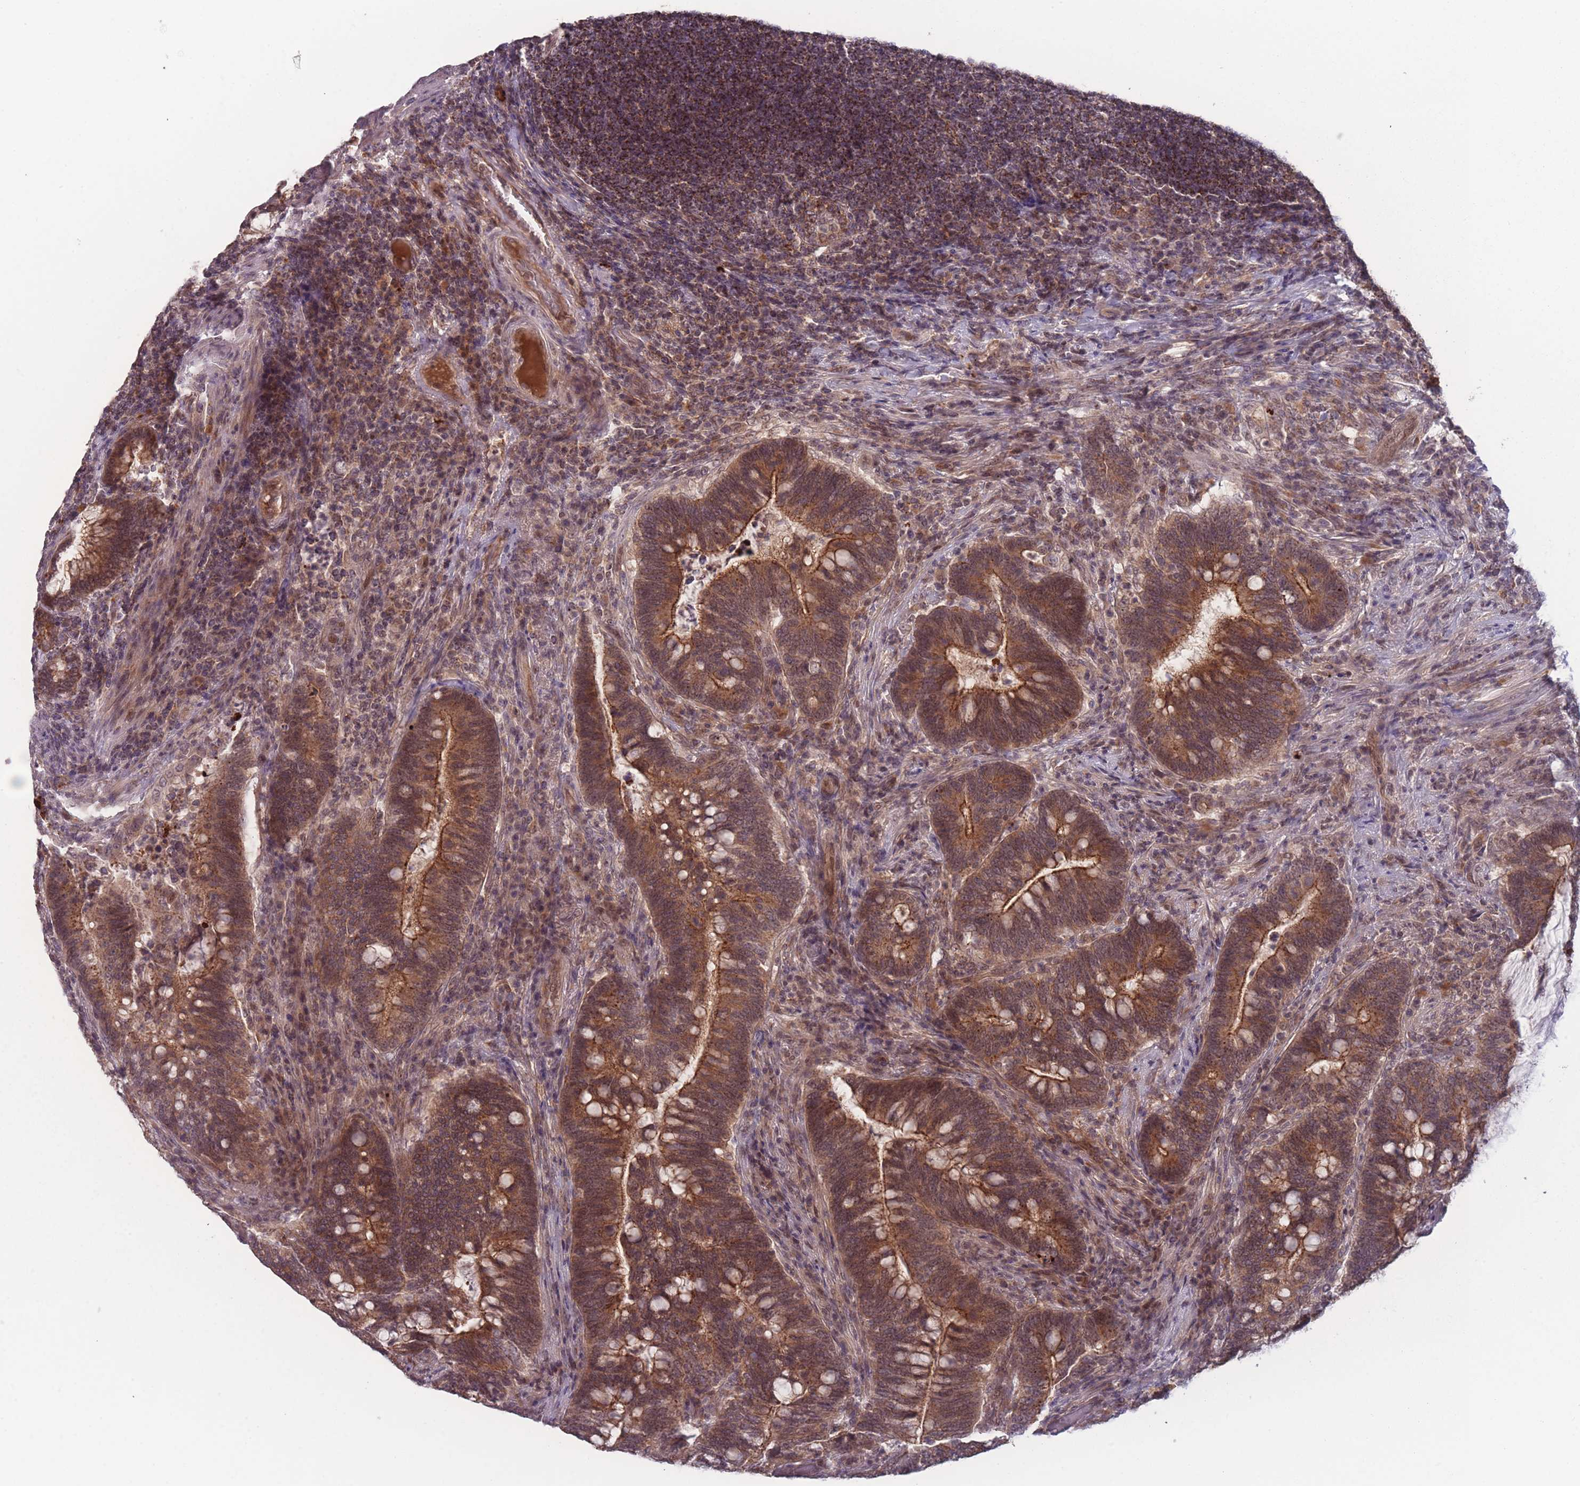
{"staining": {"intensity": "moderate", "quantity": ">75%", "location": "cytoplasmic/membranous,nuclear"}, "tissue": "colorectal cancer", "cell_type": "Tumor cells", "image_type": "cancer", "snomed": [{"axis": "morphology", "description": "Normal tissue, NOS"}, {"axis": "morphology", "description": "Adenocarcinoma, NOS"}, {"axis": "topography", "description": "Colon"}], "caption": "Brown immunohistochemical staining in adenocarcinoma (colorectal) displays moderate cytoplasmic/membranous and nuclear positivity in approximately >75% of tumor cells.", "gene": "TMEM232", "patient": {"sex": "female", "age": 66}}